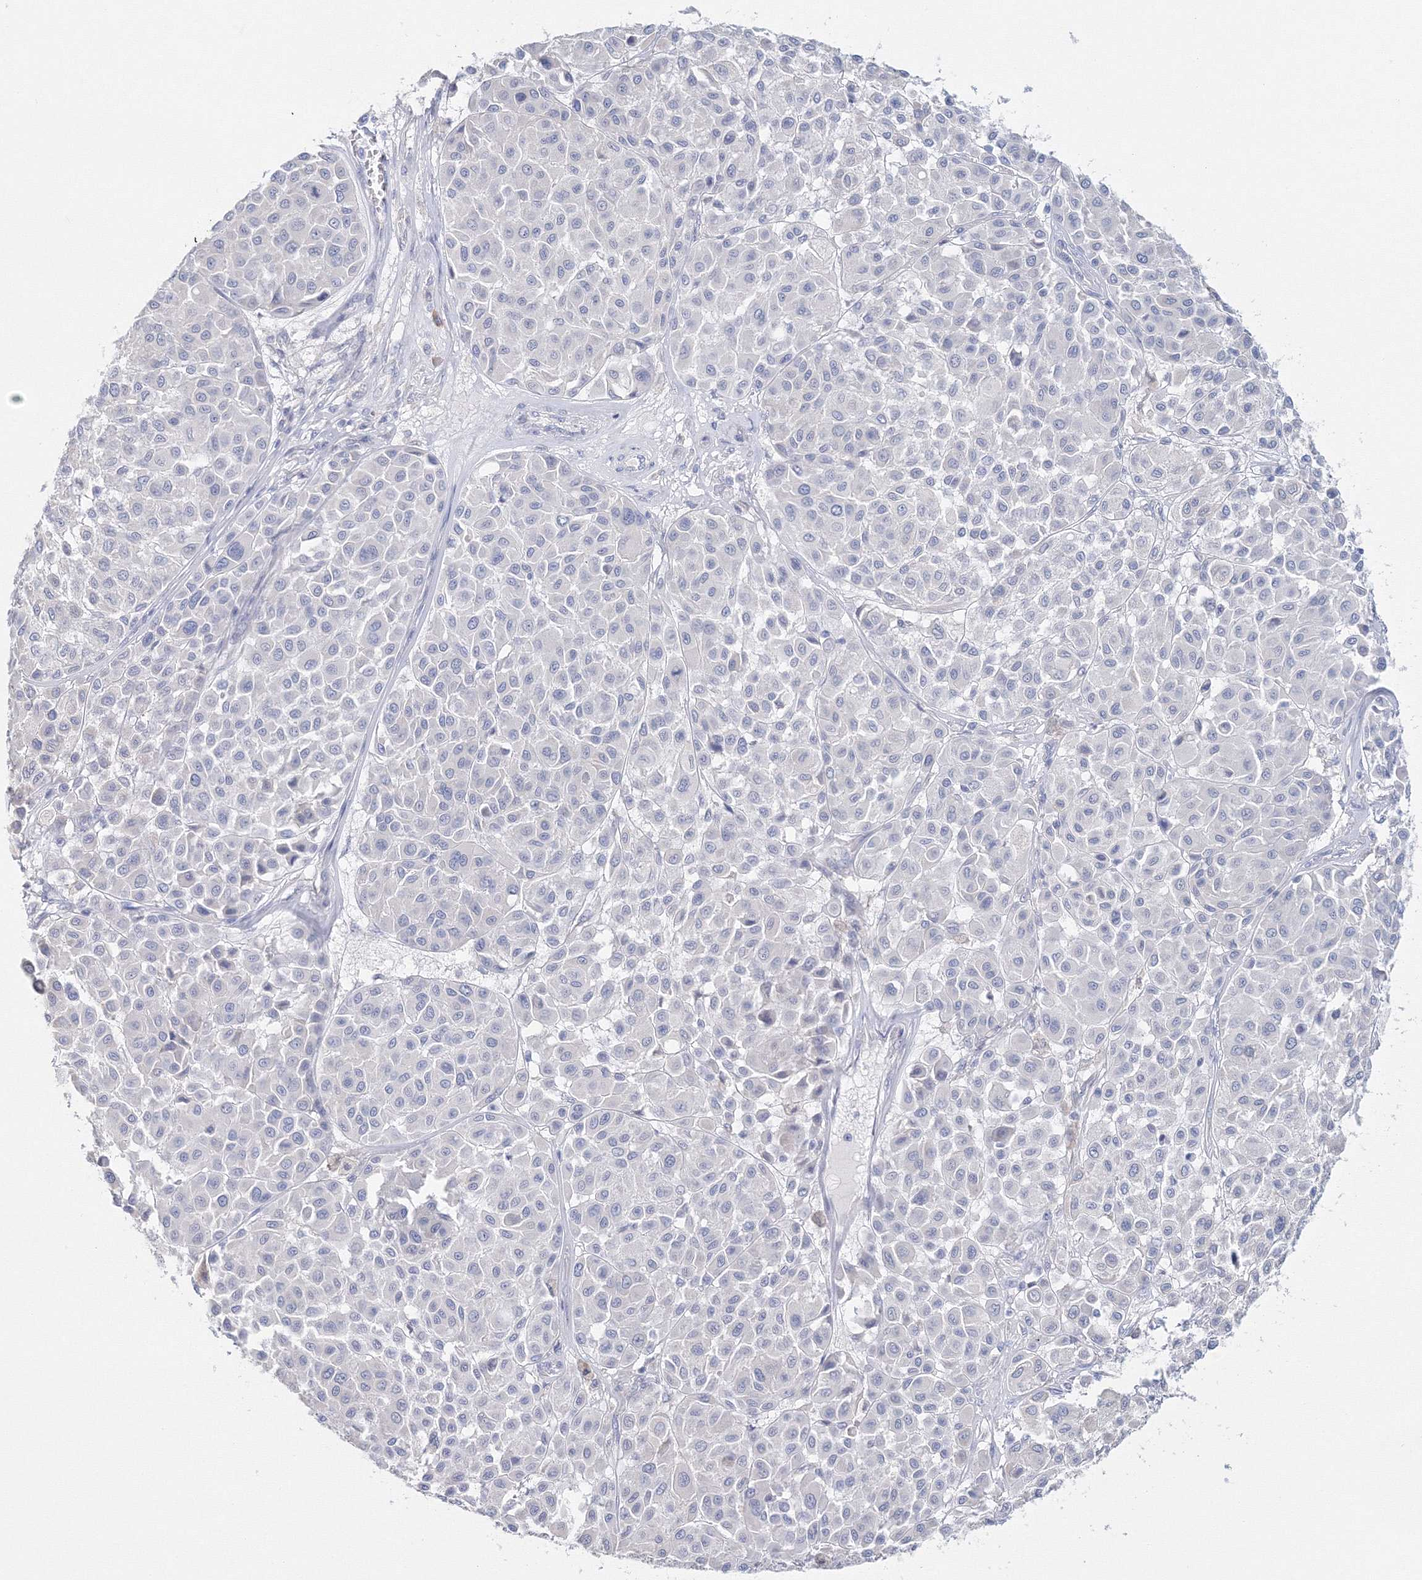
{"staining": {"intensity": "negative", "quantity": "none", "location": "none"}, "tissue": "melanoma", "cell_type": "Tumor cells", "image_type": "cancer", "snomed": [{"axis": "morphology", "description": "Malignant melanoma, Metastatic site"}, {"axis": "topography", "description": "Soft tissue"}], "caption": "IHC photomicrograph of human malignant melanoma (metastatic site) stained for a protein (brown), which exhibits no staining in tumor cells.", "gene": "VSIG1", "patient": {"sex": "male", "age": 41}}